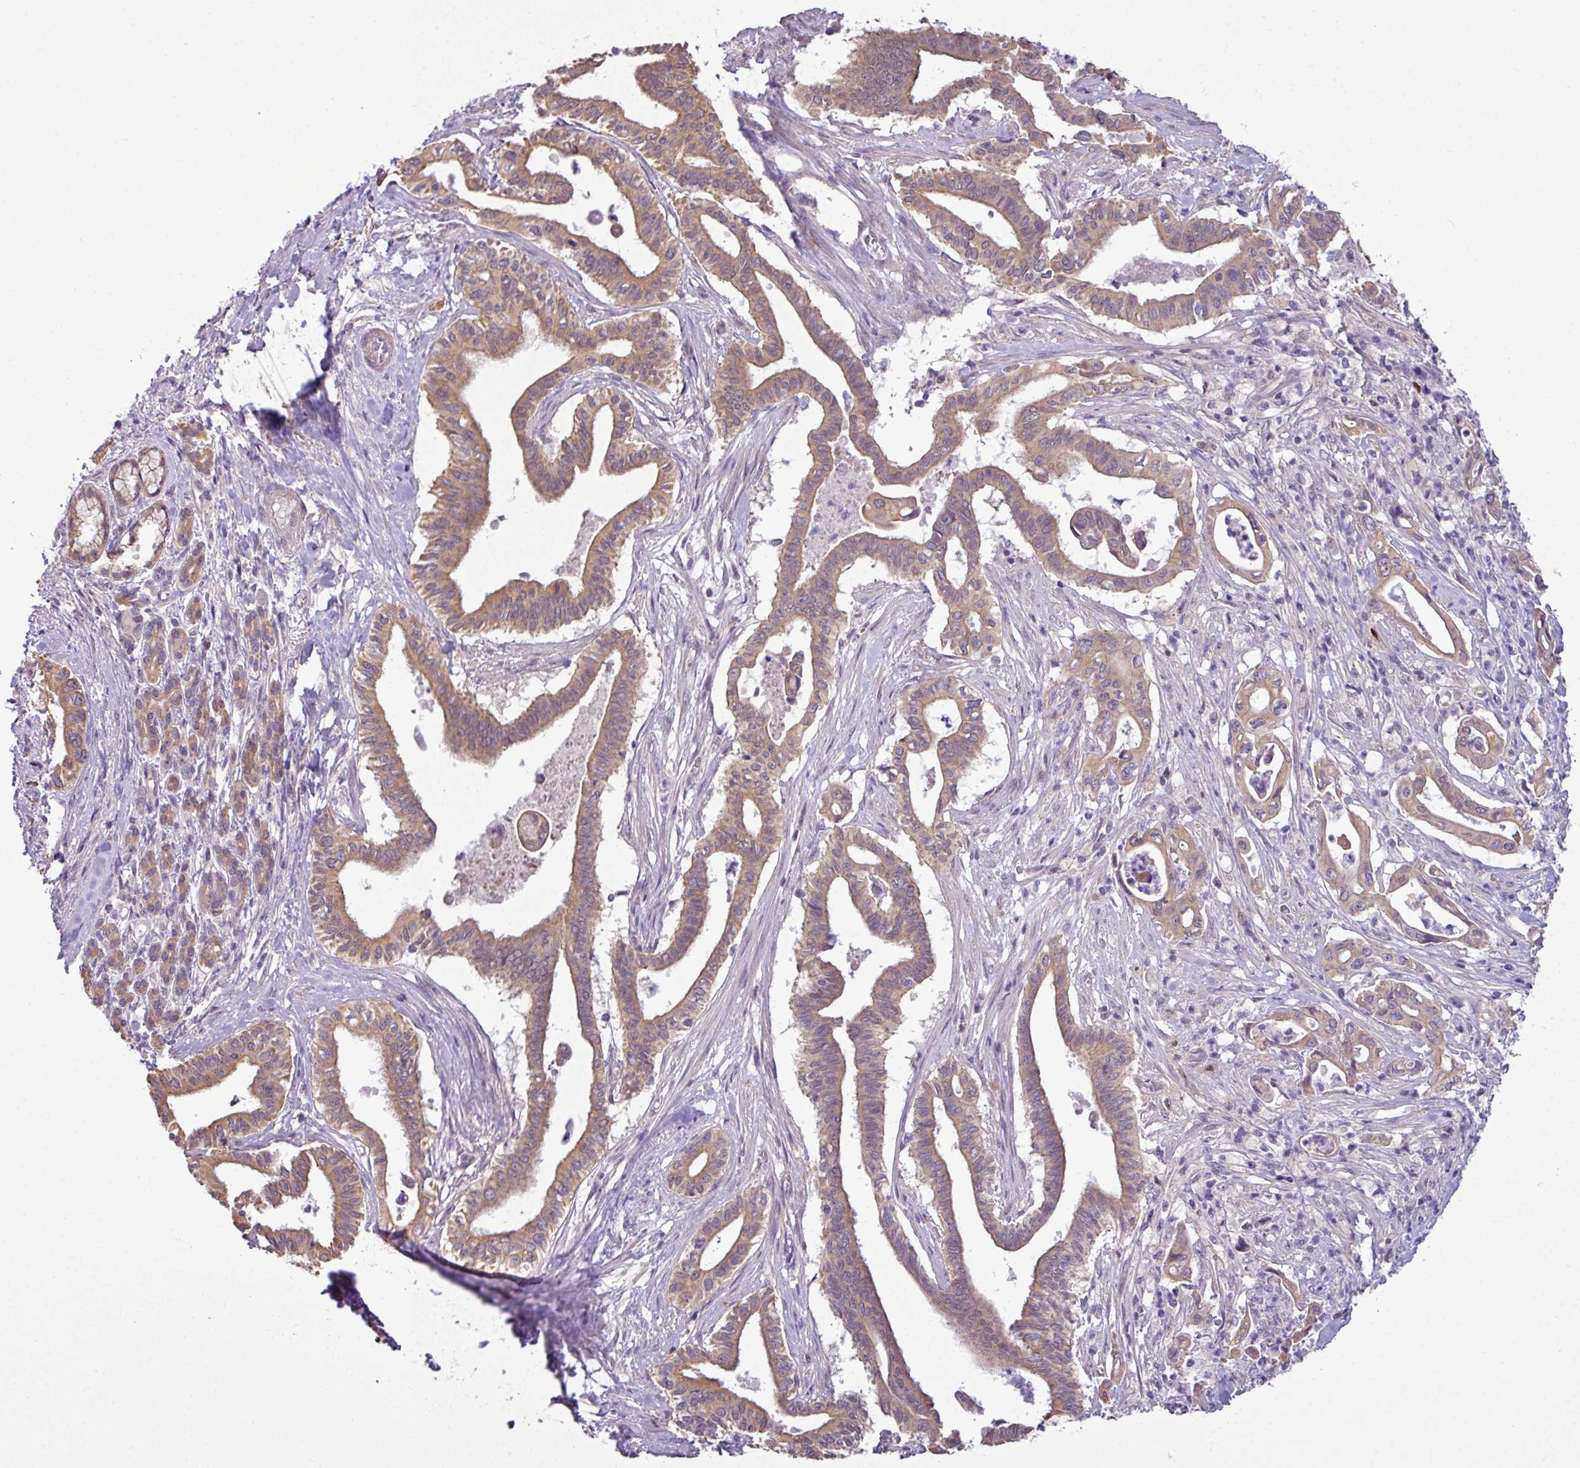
{"staining": {"intensity": "moderate", "quantity": ">75%", "location": "cytoplasmic/membranous"}, "tissue": "pancreatic cancer", "cell_type": "Tumor cells", "image_type": "cancer", "snomed": [{"axis": "morphology", "description": "Adenocarcinoma, NOS"}, {"axis": "topography", "description": "Pancreas"}], "caption": "This micrograph displays IHC staining of human pancreatic cancer, with medium moderate cytoplasmic/membranous positivity in approximately >75% of tumor cells.", "gene": "ZNF217", "patient": {"sex": "female", "age": 77}}